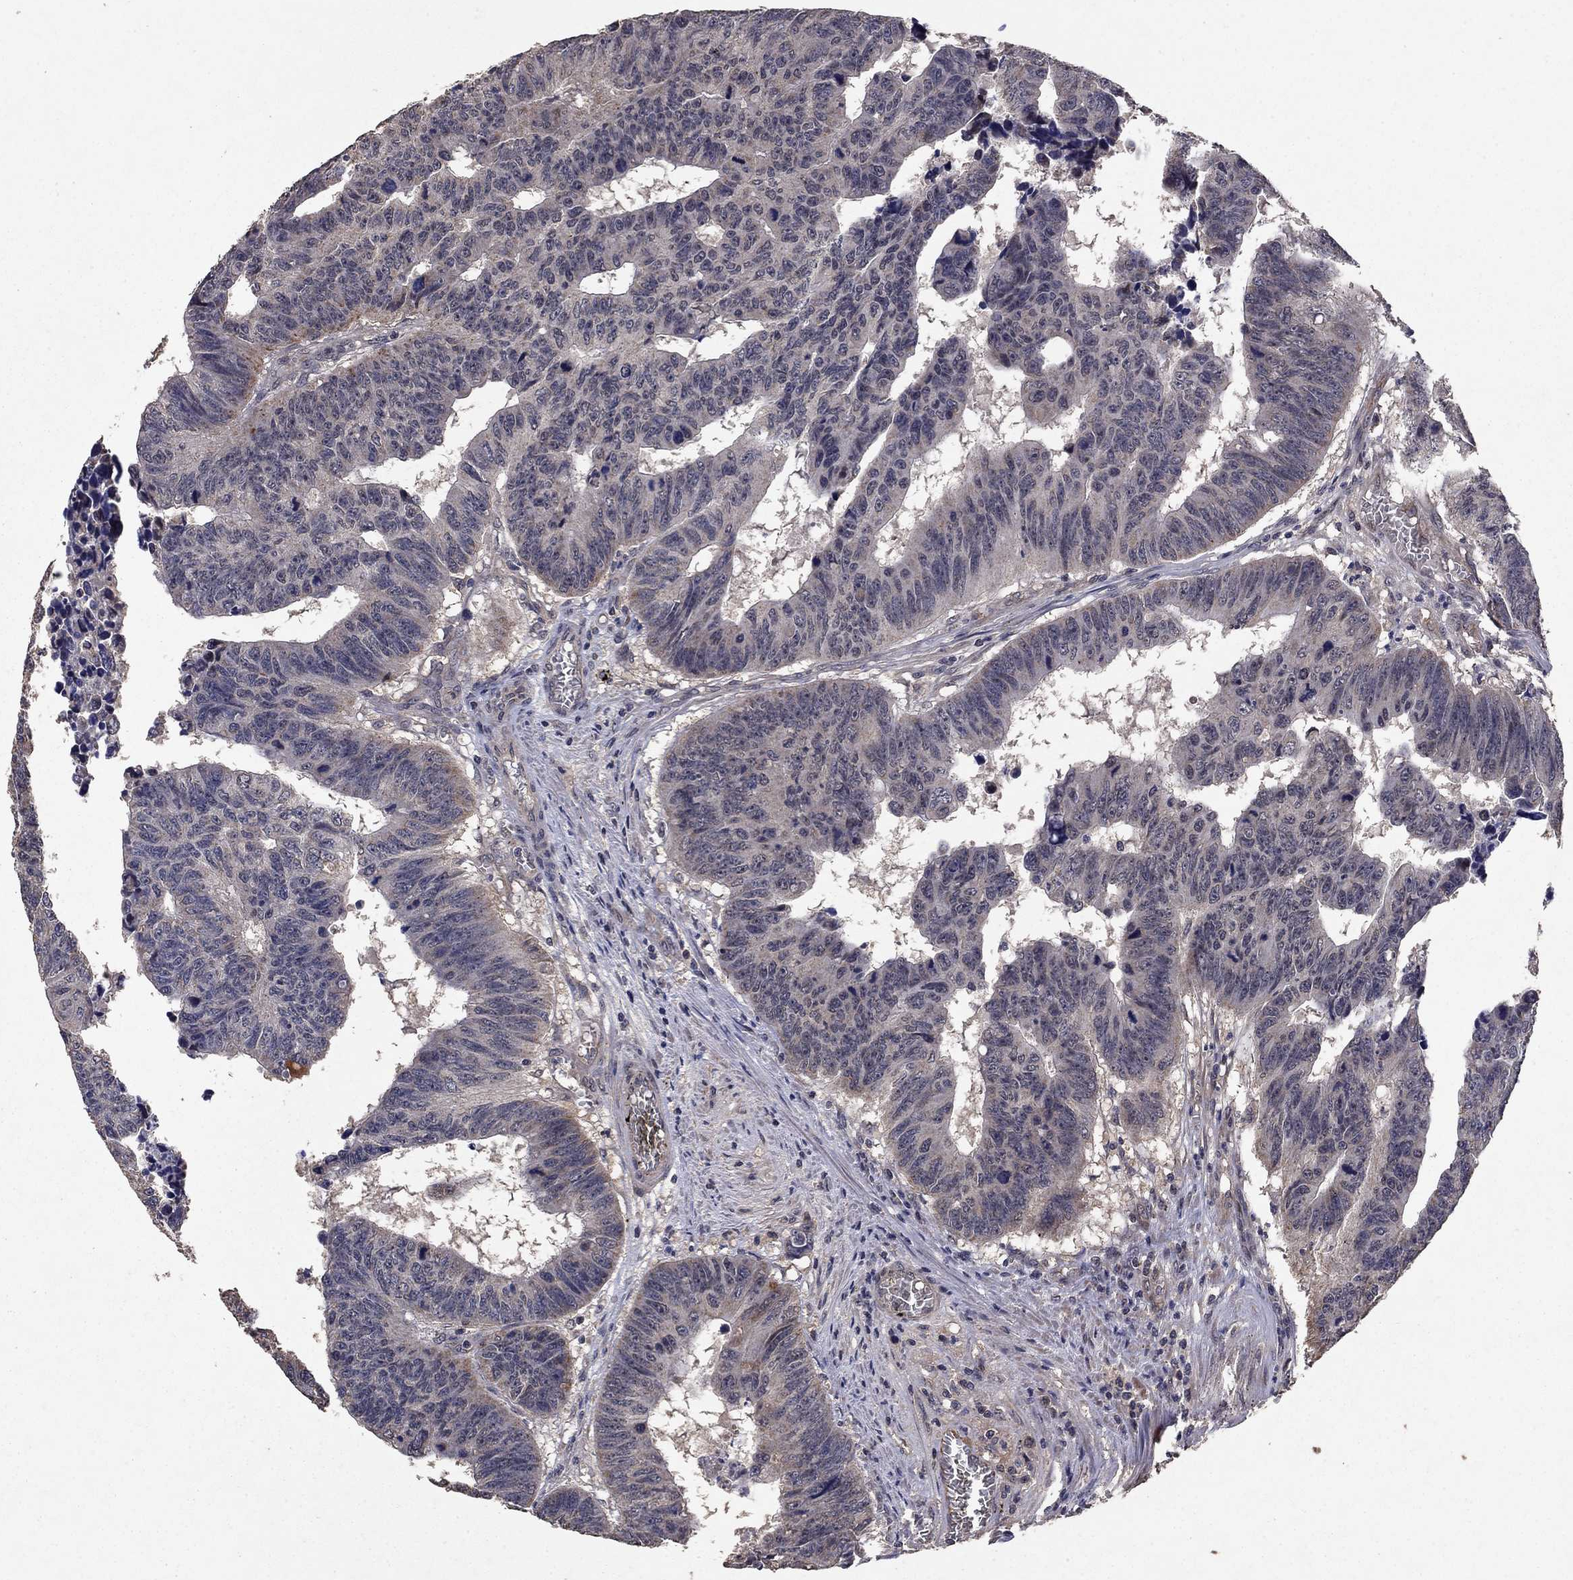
{"staining": {"intensity": "negative", "quantity": "none", "location": "none"}, "tissue": "colorectal cancer", "cell_type": "Tumor cells", "image_type": "cancer", "snomed": [{"axis": "morphology", "description": "Adenocarcinoma, NOS"}, {"axis": "topography", "description": "Appendix"}, {"axis": "topography", "description": "Colon"}, {"axis": "topography", "description": "Cecum"}, {"axis": "topography", "description": "Colon asc"}], "caption": "IHC of human colorectal adenocarcinoma exhibits no expression in tumor cells. Brightfield microscopy of IHC stained with DAB (brown) and hematoxylin (blue), captured at high magnification.", "gene": "DHRS1", "patient": {"sex": "female", "age": 85}}